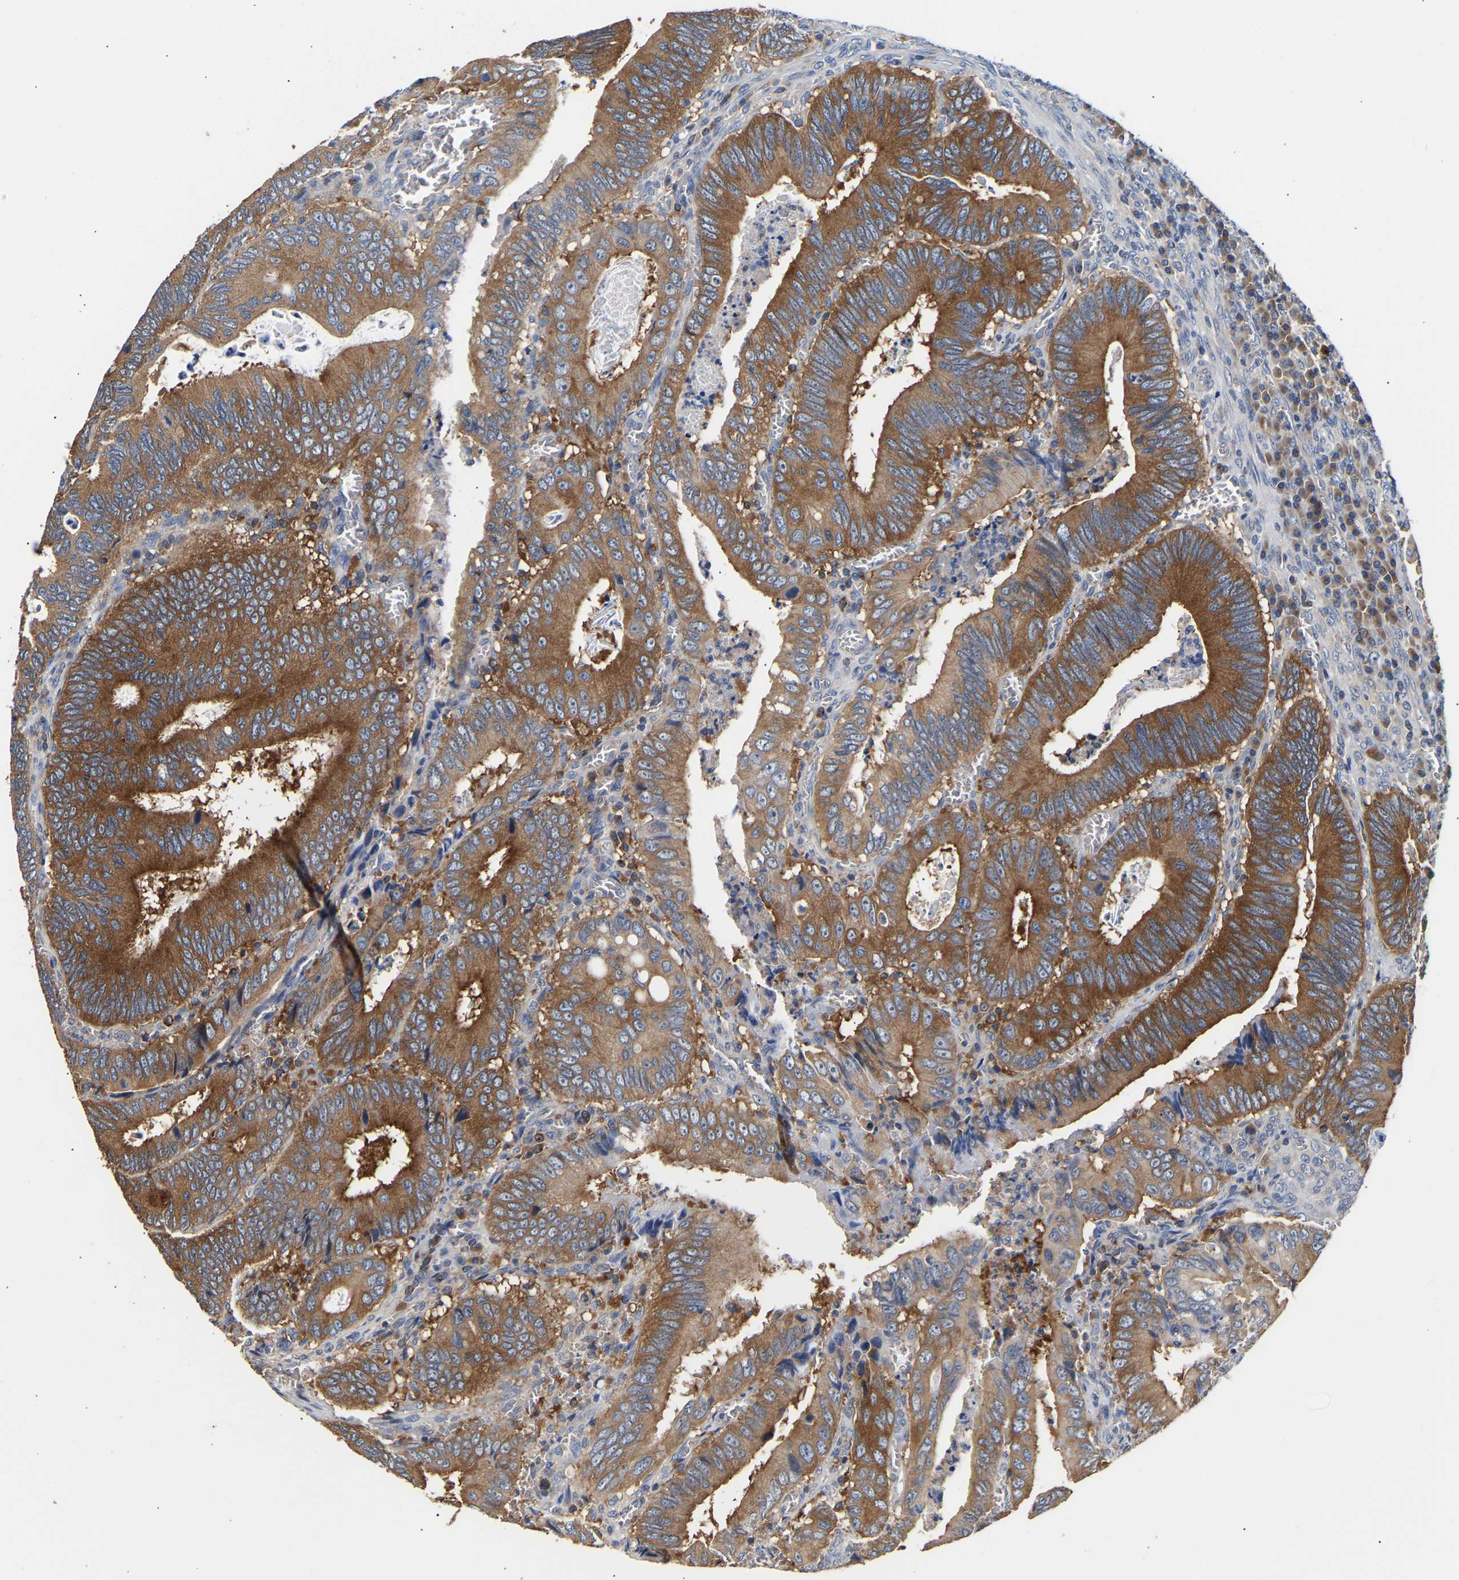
{"staining": {"intensity": "strong", "quantity": ">75%", "location": "cytoplasmic/membranous"}, "tissue": "colorectal cancer", "cell_type": "Tumor cells", "image_type": "cancer", "snomed": [{"axis": "morphology", "description": "Inflammation, NOS"}, {"axis": "morphology", "description": "Adenocarcinoma, NOS"}, {"axis": "topography", "description": "Colon"}], "caption": "The photomicrograph exhibits staining of colorectal cancer (adenocarcinoma), revealing strong cytoplasmic/membranous protein staining (brown color) within tumor cells. (DAB = brown stain, brightfield microscopy at high magnification).", "gene": "LRBA", "patient": {"sex": "male", "age": 72}}